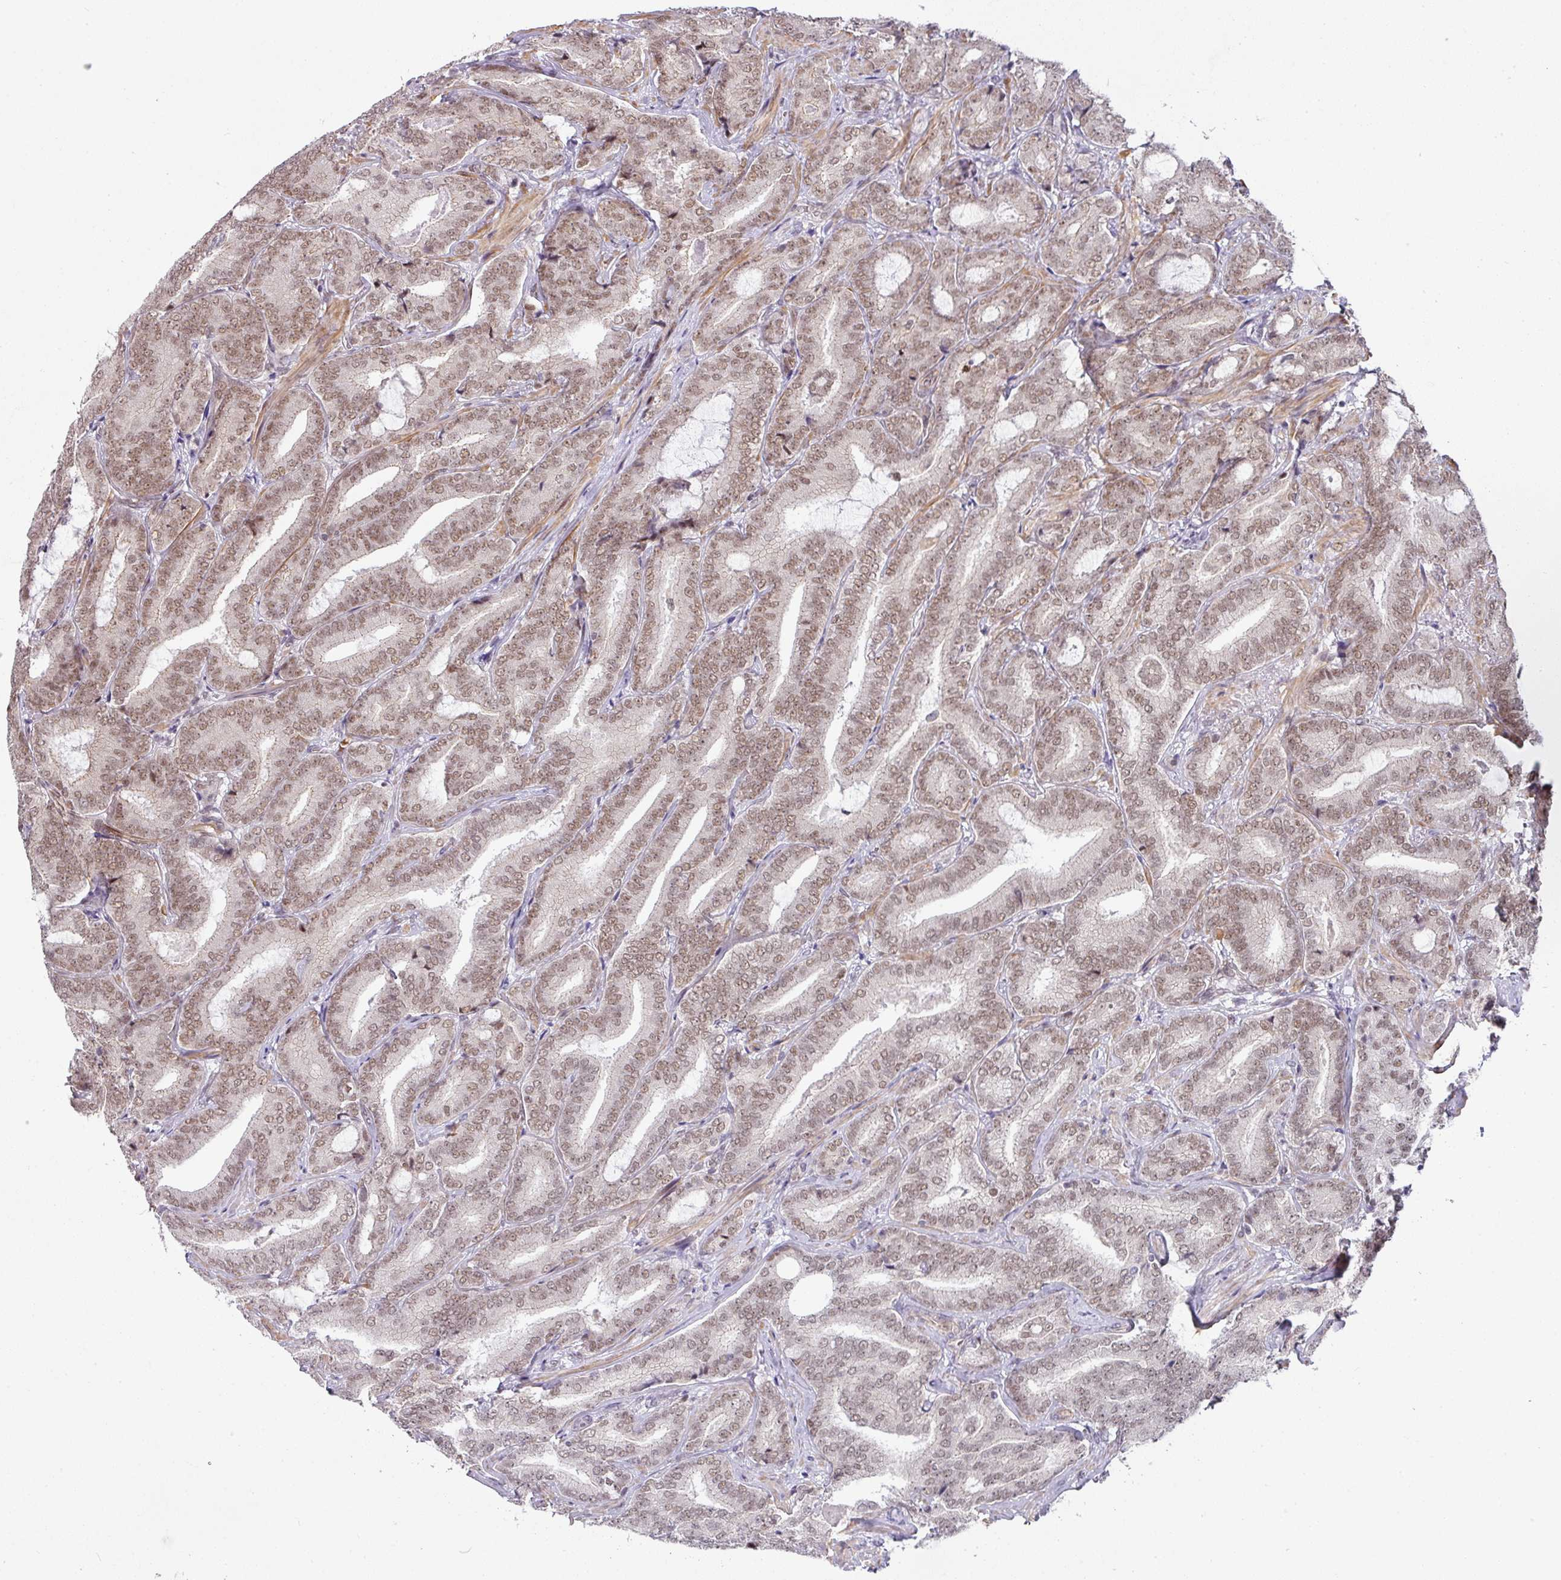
{"staining": {"intensity": "weak", "quantity": "25%-75%", "location": "nuclear"}, "tissue": "prostate cancer", "cell_type": "Tumor cells", "image_type": "cancer", "snomed": [{"axis": "morphology", "description": "Adenocarcinoma, Low grade"}, {"axis": "topography", "description": "Prostate and seminal vesicle, NOS"}], "caption": "IHC (DAB) staining of prostate cancer (low-grade adenocarcinoma) demonstrates weak nuclear protein staining in about 25%-75% of tumor cells.", "gene": "NCOA5", "patient": {"sex": "male", "age": 61}}